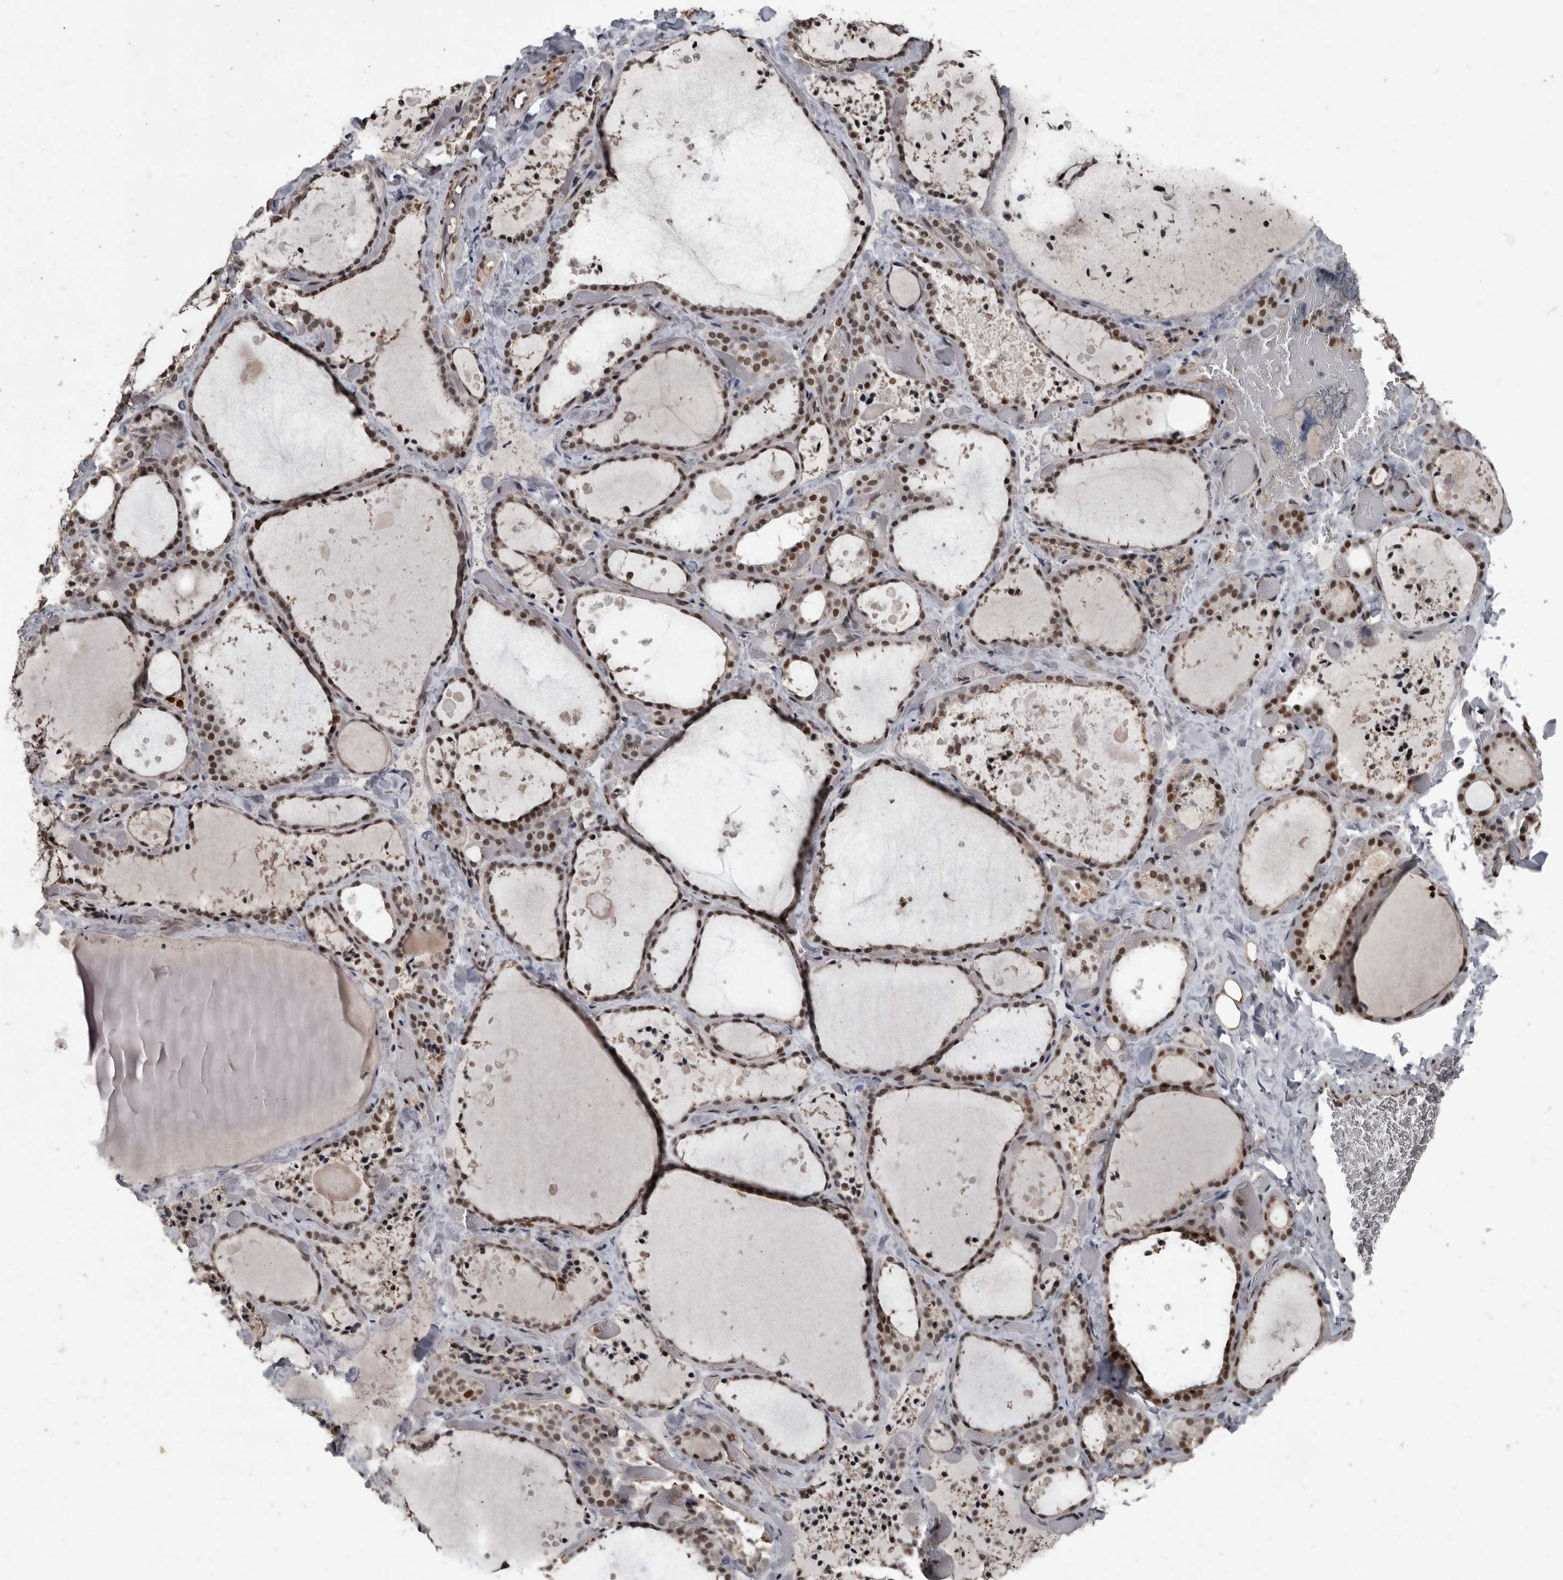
{"staining": {"intensity": "strong", "quantity": ">75%", "location": "nuclear"}, "tissue": "thyroid gland", "cell_type": "Glandular cells", "image_type": "normal", "snomed": [{"axis": "morphology", "description": "Normal tissue, NOS"}, {"axis": "topography", "description": "Thyroid gland"}], "caption": "Brown immunohistochemical staining in normal thyroid gland shows strong nuclear expression in approximately >75% of glandular cells. (DAB = brown stain, brightfield microscopy at high magnification).", "gene": "CHD1L", "patient": {"sex": "female", "age": 44}}